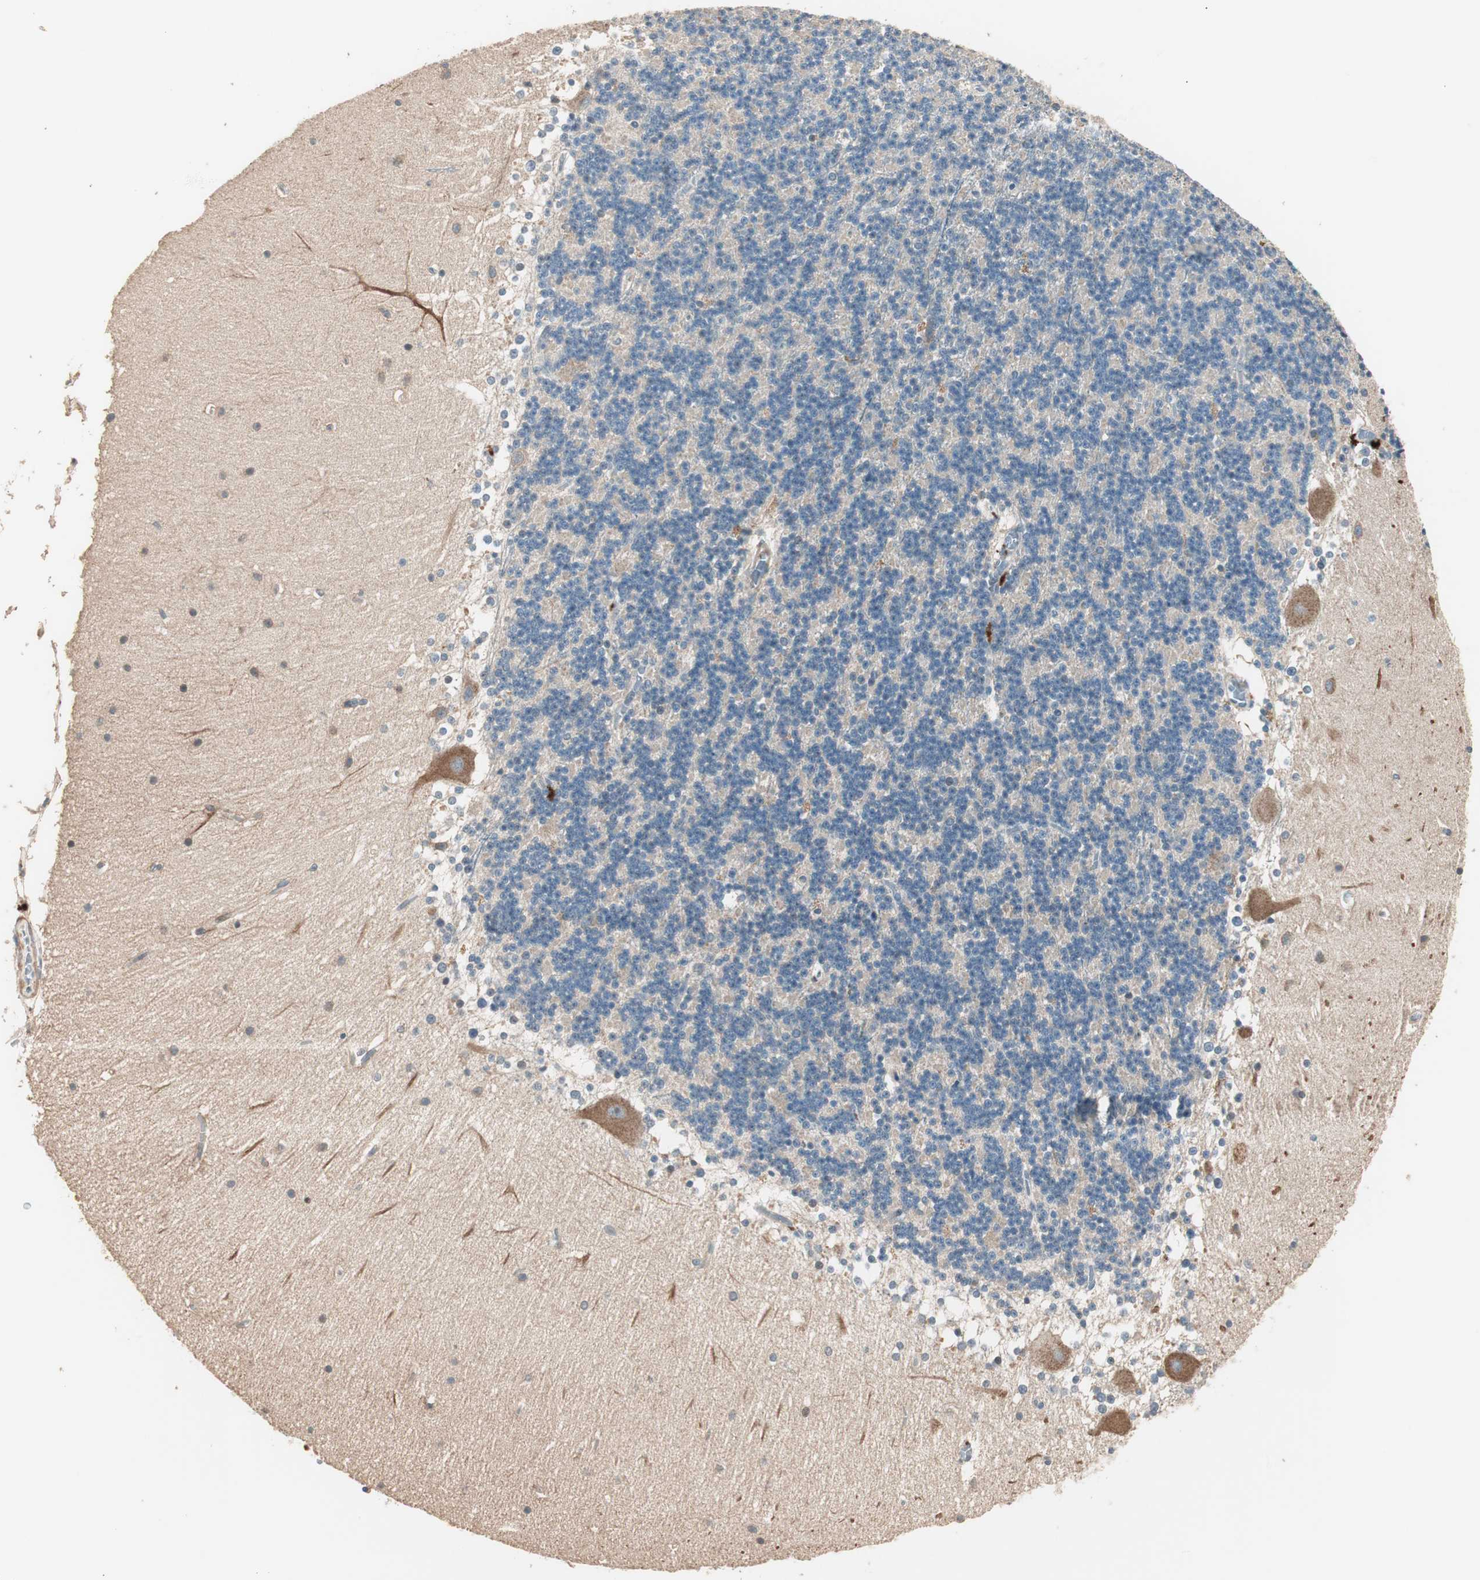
{"staining": {"intensity": "negative", "quantity": "none", "location": "none"}, "tissue": "cerebellum", "cell_type": "Cells in granular layer", "image_type": "normal", "snomed": [{"axis": "morphology", "description": "Normal tissue, NOS"}, {"axis": "topography", "description": "Cerebellum"}], "caption": "Cerebellum stained for a protein using immunohistochemistry (IHC) displays no staining cells in granular layer.", "gene": "NFRKB", "patient": {"sex": "female", "age": 19}}